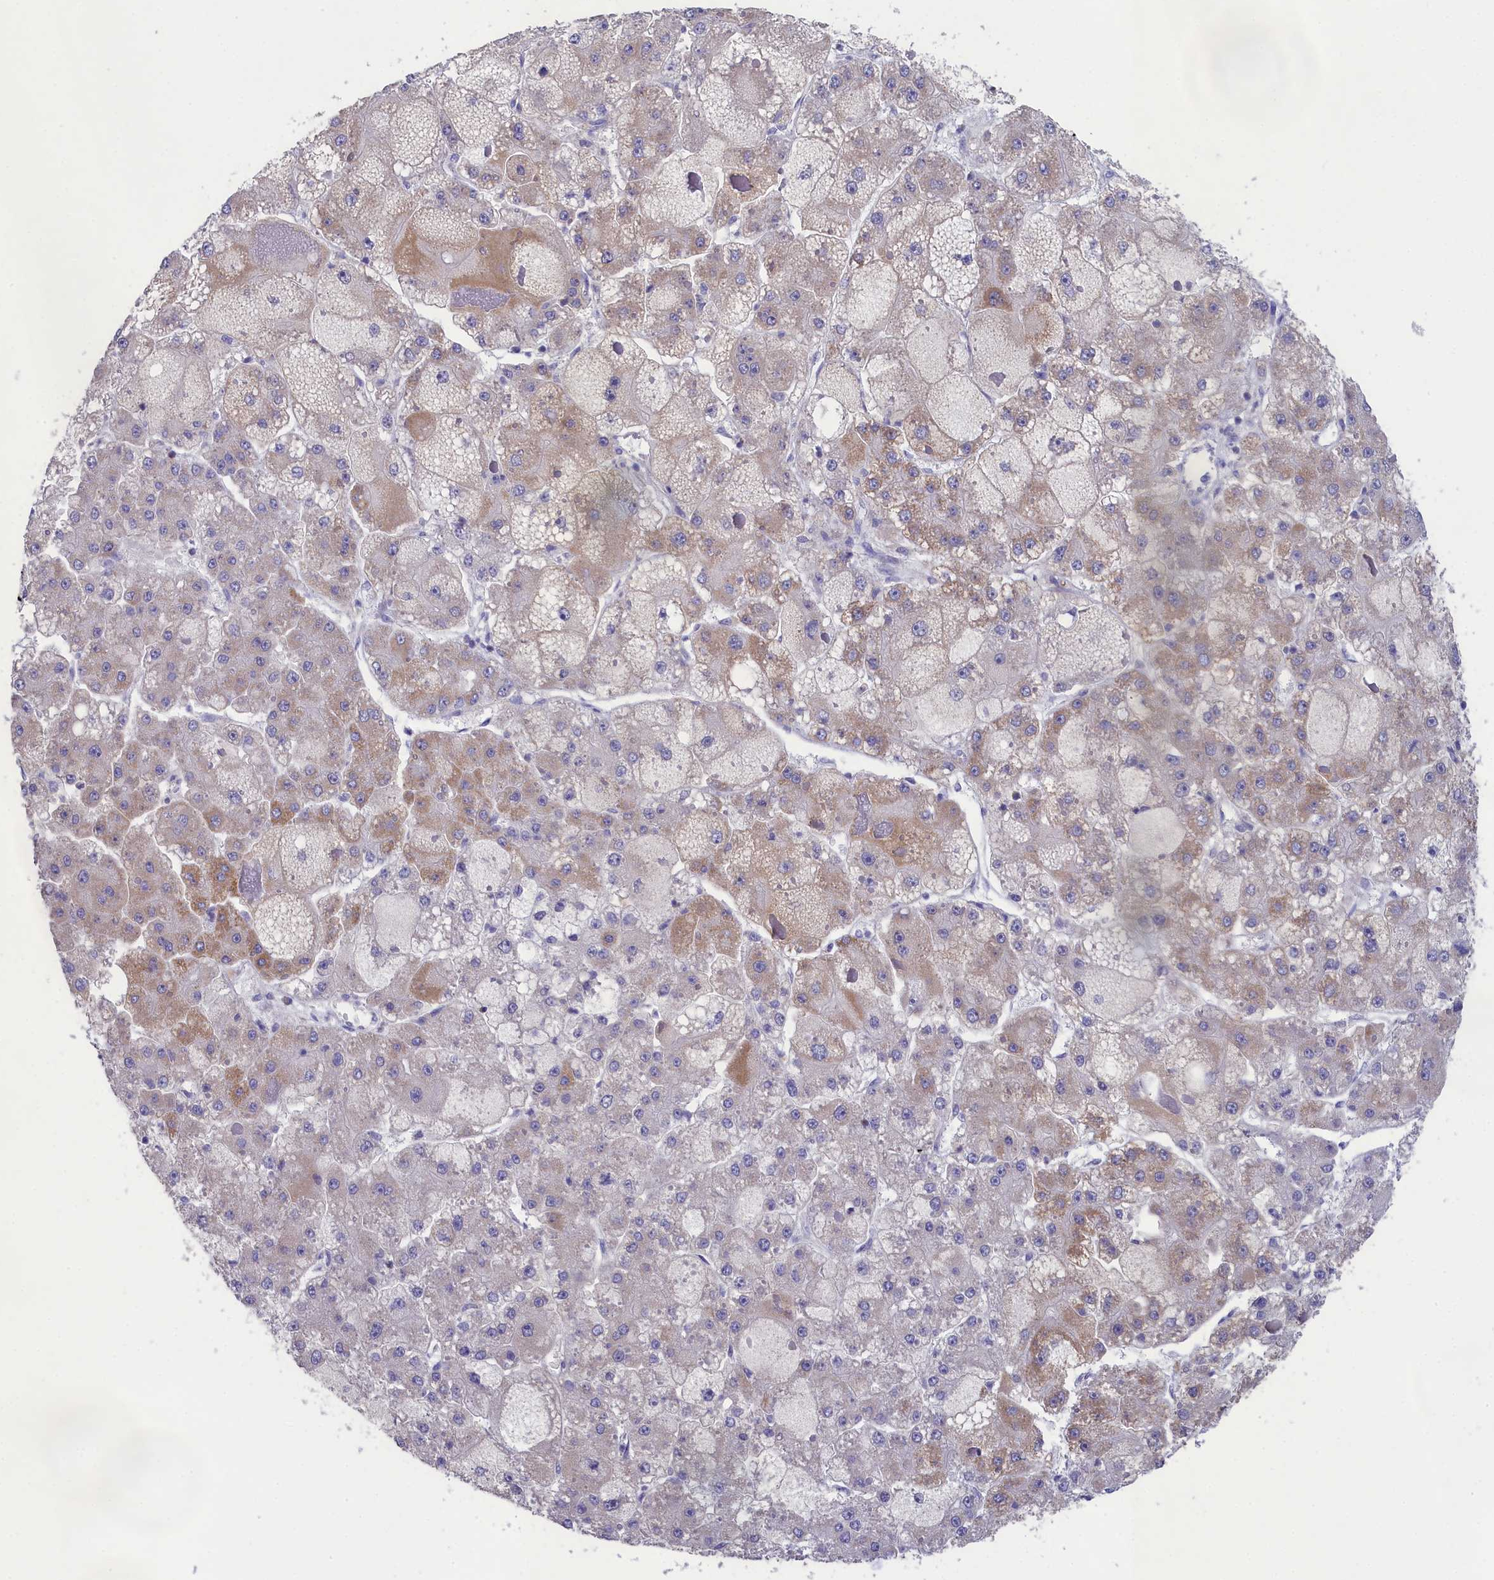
{"staining": {"intensity": "negative", "quantity": "none", "location": "none"}, "tissue": "liver cancer", "cell_type": "Tumor cells", "image_type": "cancer", "snomed": [{"axis": "morphology", "description": "Carcinoma, Hepatocellular, NOS"}, {"axis": "topography", "description": "Liver"}], "caption": "The image demonstrates no staining of tumor cells in liver cancer (hepatocellular carcinoma). (Brightfield microscopy of DAB IHC at high magnification).", "gene": "PRDM12", "patient": {"sex": "female", "age": 73}}